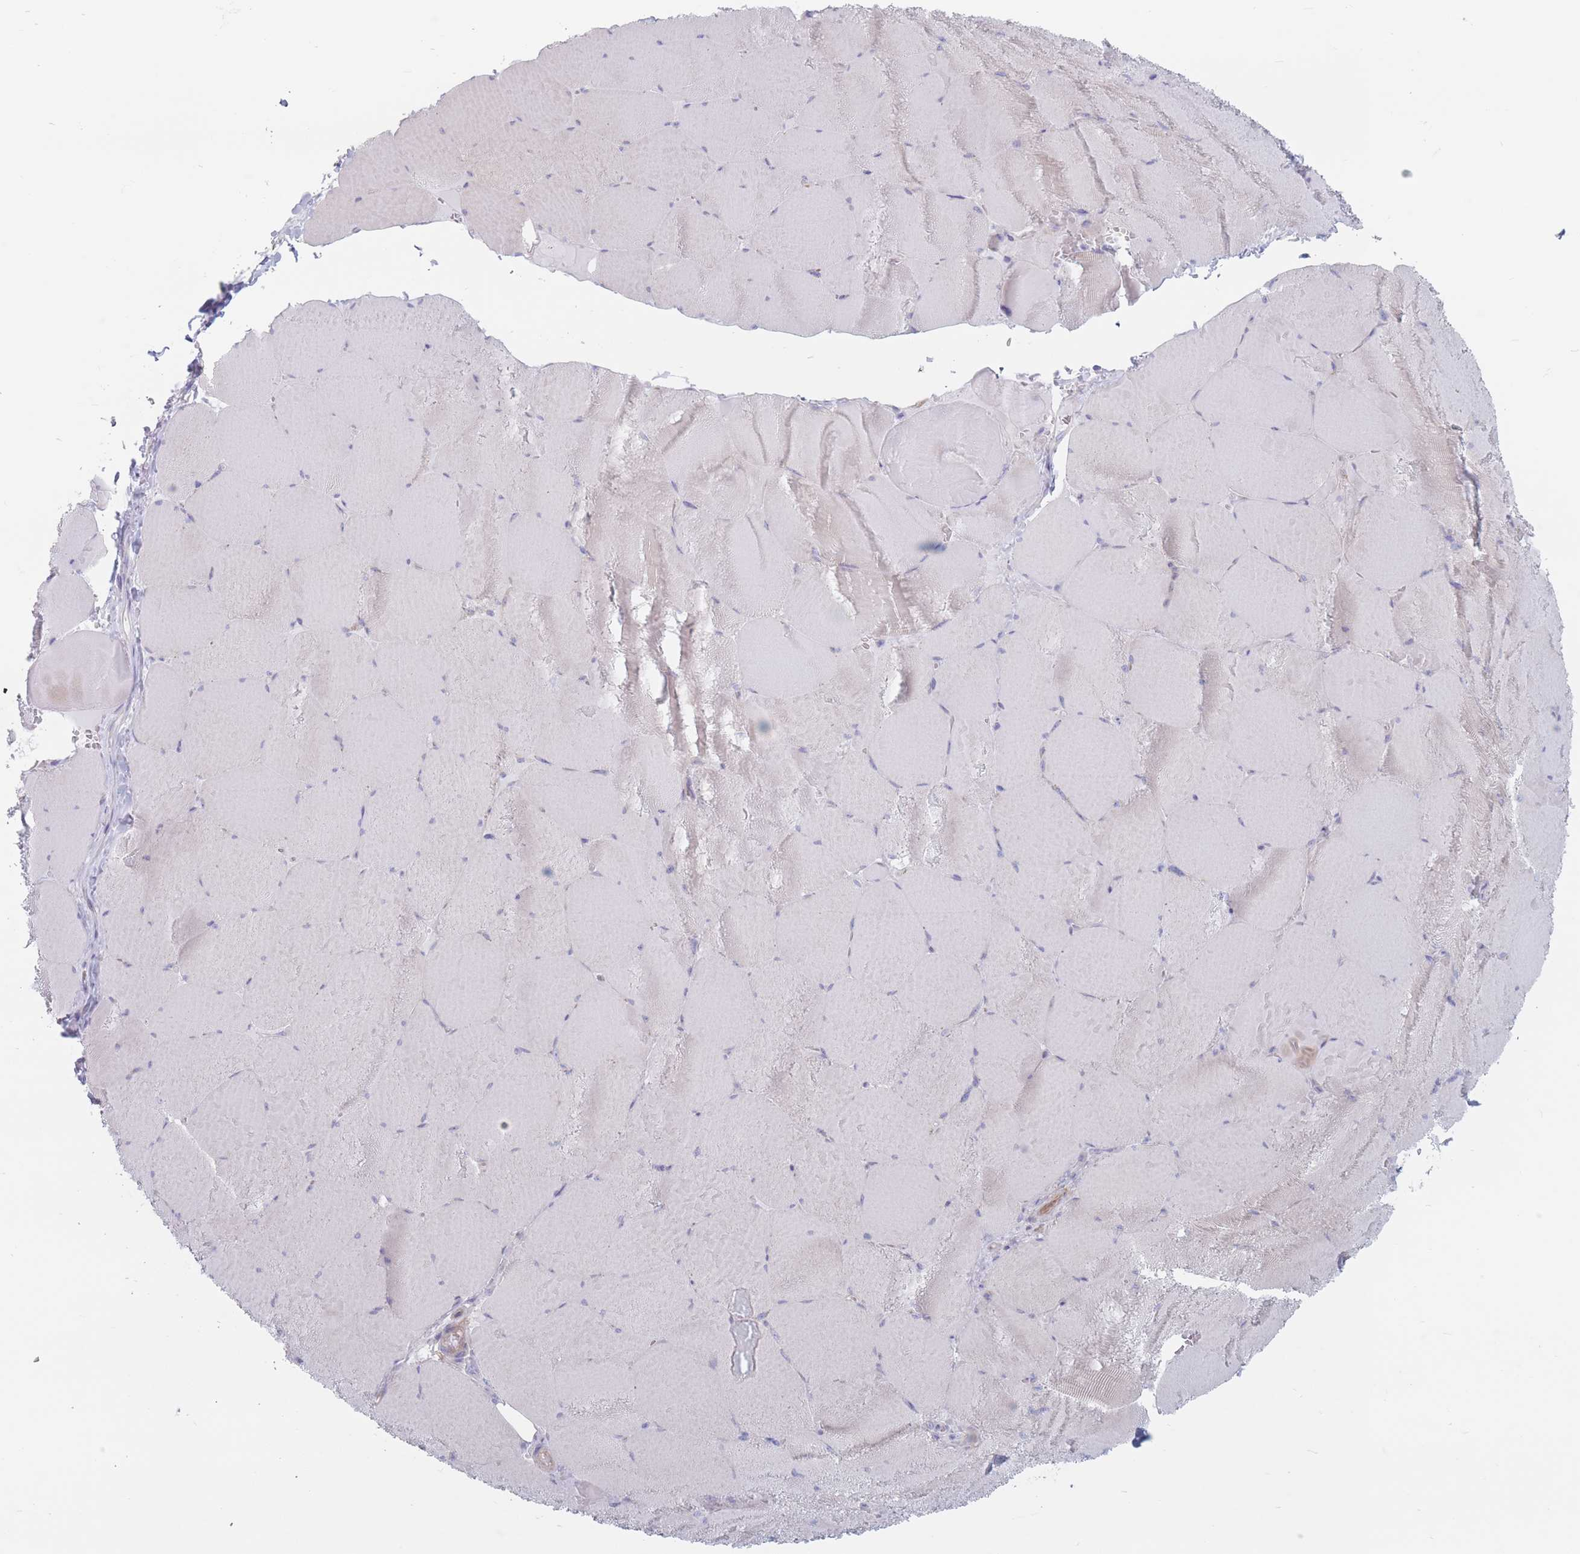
{"staining": {"intensity": "weak", "quantity": "<25%", "location": "cytoplasmic/membranous"}, "tissue": "skeletal muscle", "cell_type": "Myocytes", "image_type": "normal", "snomed": [{"axis": "morphology", "description": "Normal tissue, NOS"}, {"axis": "topography", "description": "Skeletal muscle"}, {"axis": "topography", "description": "Head-Neck"}], "caption": "High magnification brightfield microscopy of unremarkable skeletal muscle stained with DAB (brown) and counterstained with hematoxylin (blue): myocytes show no significant expression.", "gene": "PLPP1", "patient": {"sex": "male", "age": 66}}